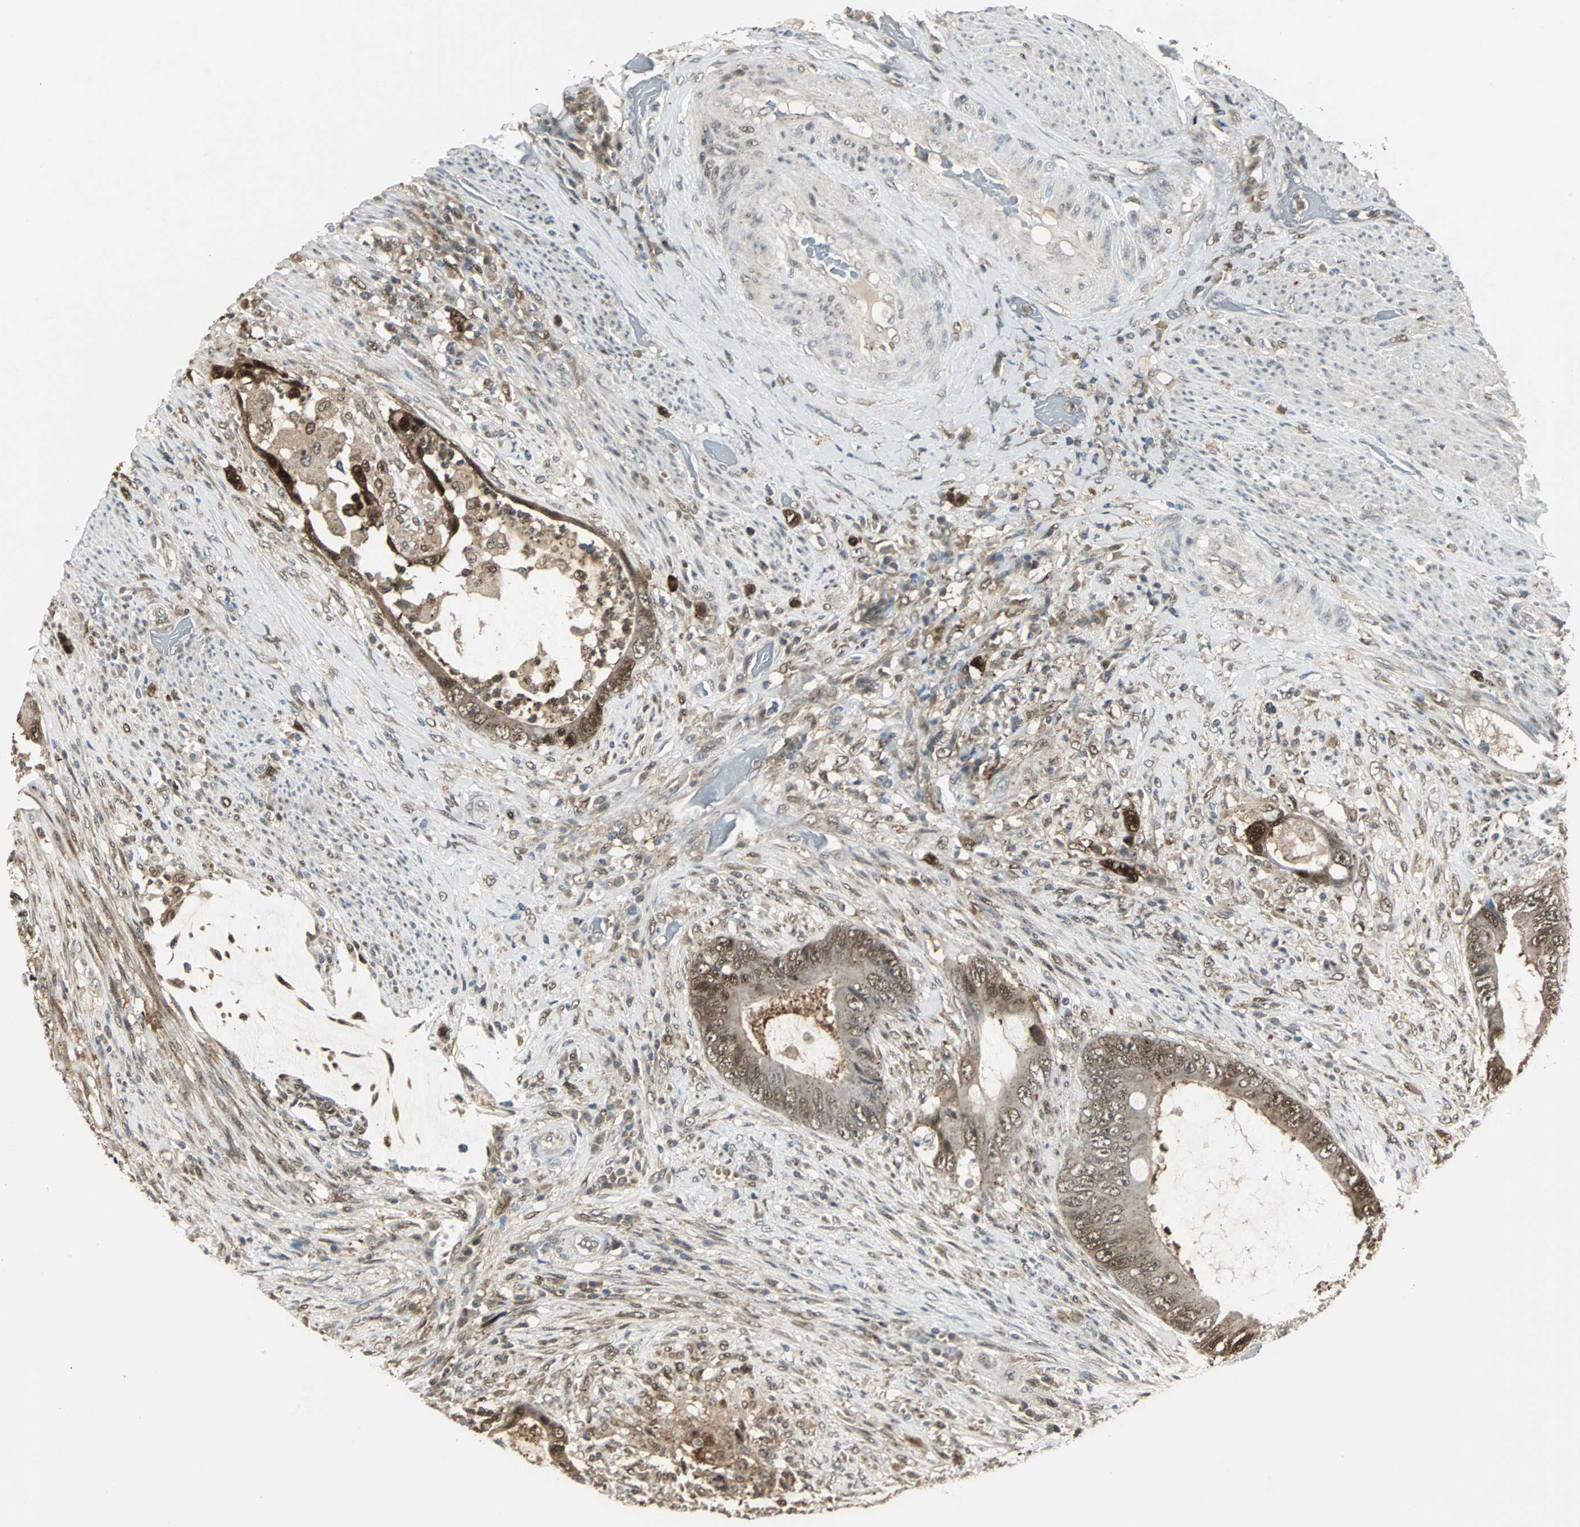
{"staining": {"intensity": "moderate", "quantity": ">75%", "location": "cytoplasmic/membranous,nuclear"}, "tissue": "colorectal cancer", "cell_type": "Tumor cells", "image_type": "cancer", "snomed": [{"axis": "morphology", "description": "Adenocarcinoma, NOS"}, {"axis": "topography", "description": "Rectum"}], "caption": "Colorectal adenocarcinoma was stained to show a protein in brown. There is medium levels of moderate cytoplasmic/membranous and nuclear staining in approximately >75% of tumor cells. The staining was performed using DAB (3,3'-diaminobenzidine) to visualize the protein expression in brown, while the nuclei were stained in blue with hematoxylin (Magnification: 20x).", "gene": "PLIN3", "patient": {"sex": "female", "age": 77}}